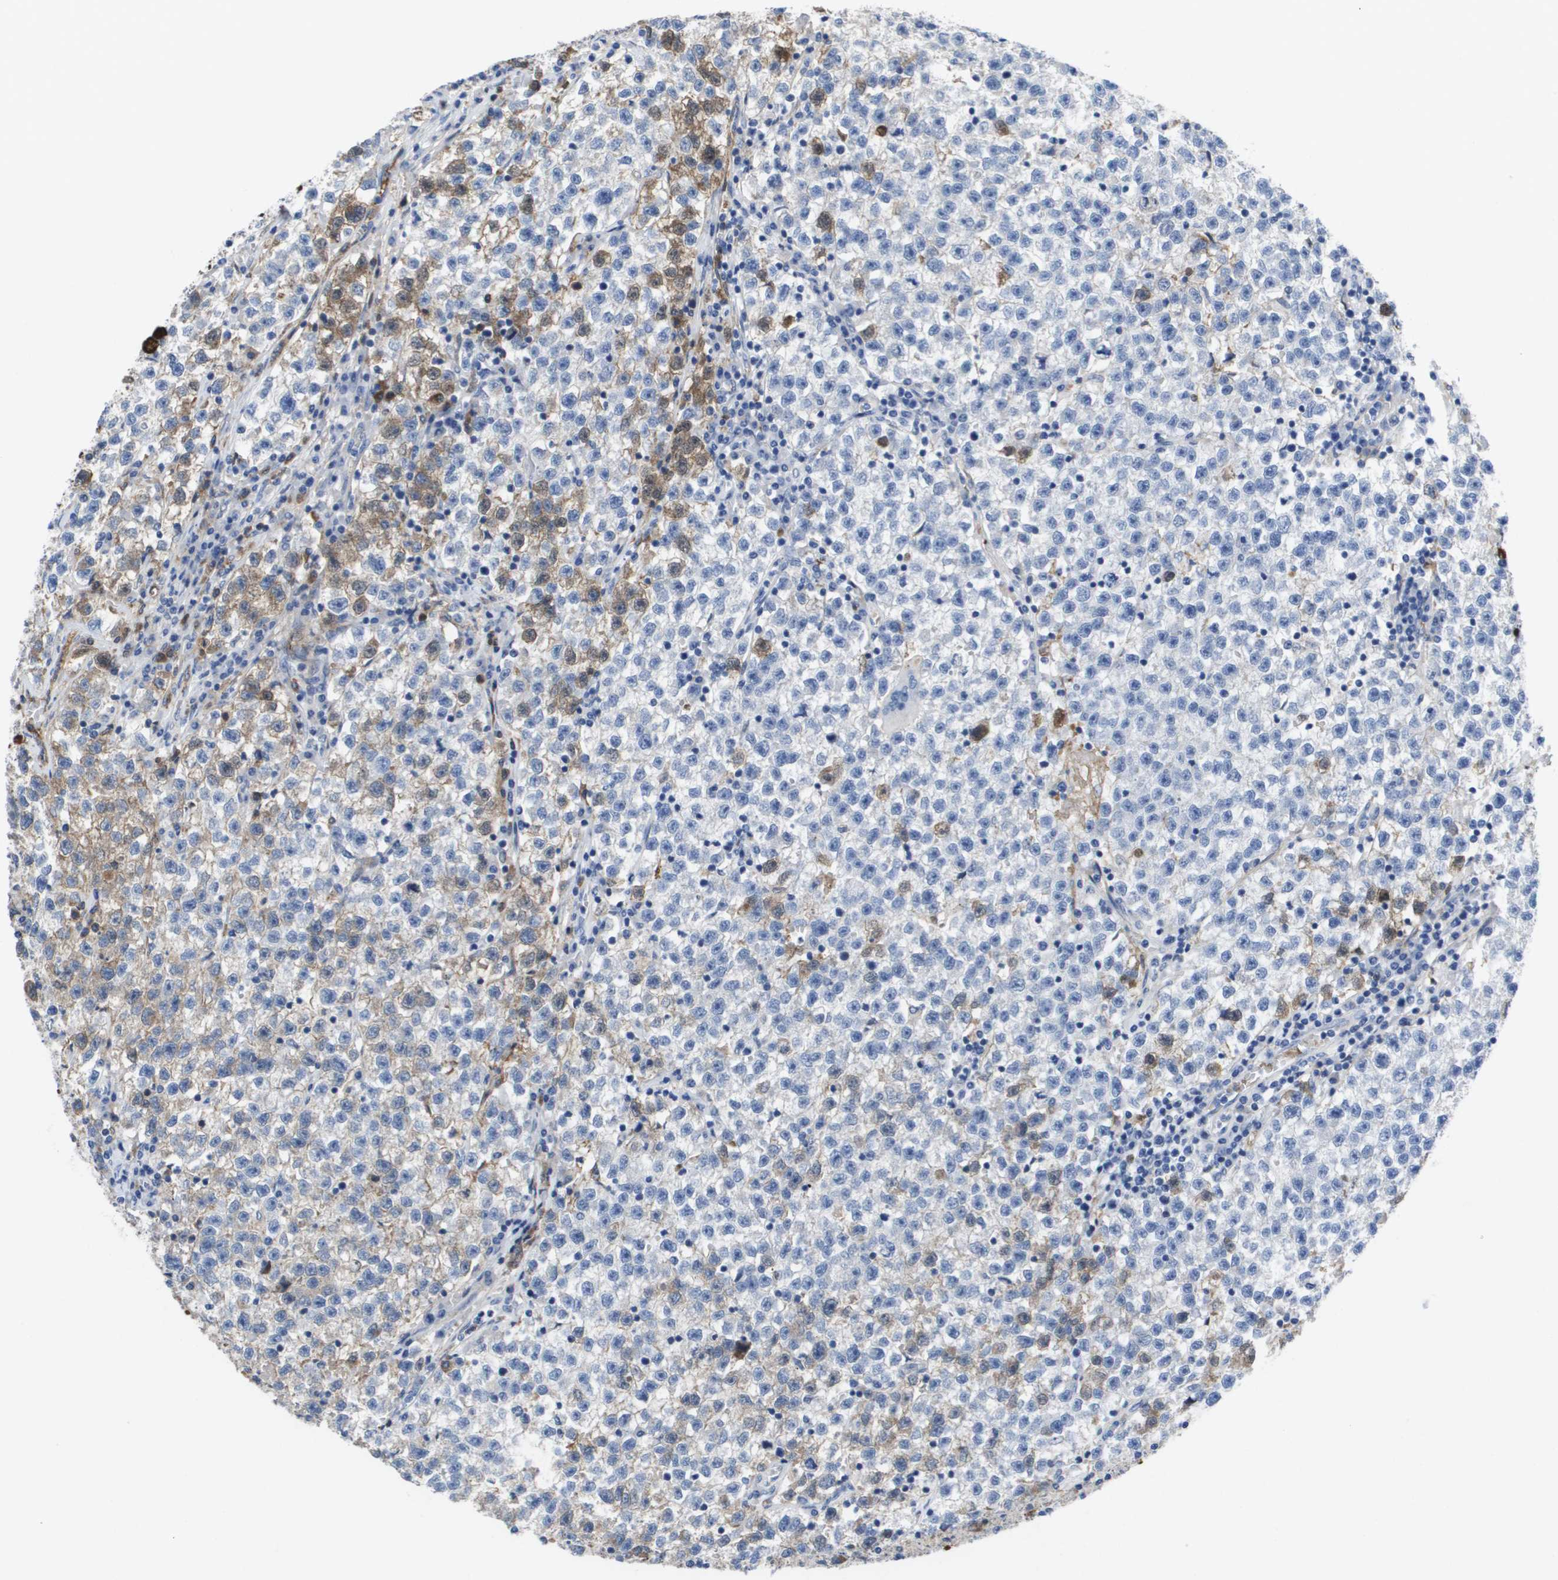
{"staining": {"intensity": "weak", "quantity": "<25%", "location": "cytoplasmic/membranous"}, "tissue": "testis cancer", "cell_type": "Tumor cells", "image_type": "cancer", "snomed": [{"axis": "morphology", "description": "Seminoma, NOS"}, {"axis": "topography", "description": "Testis"}], "caption": "The immunohistochemistry image has no significant positivity in tumor cells of testis seminoma tissue.", "gene": "SERPINC1", "patient": {"sex": "male", "age": 22}}